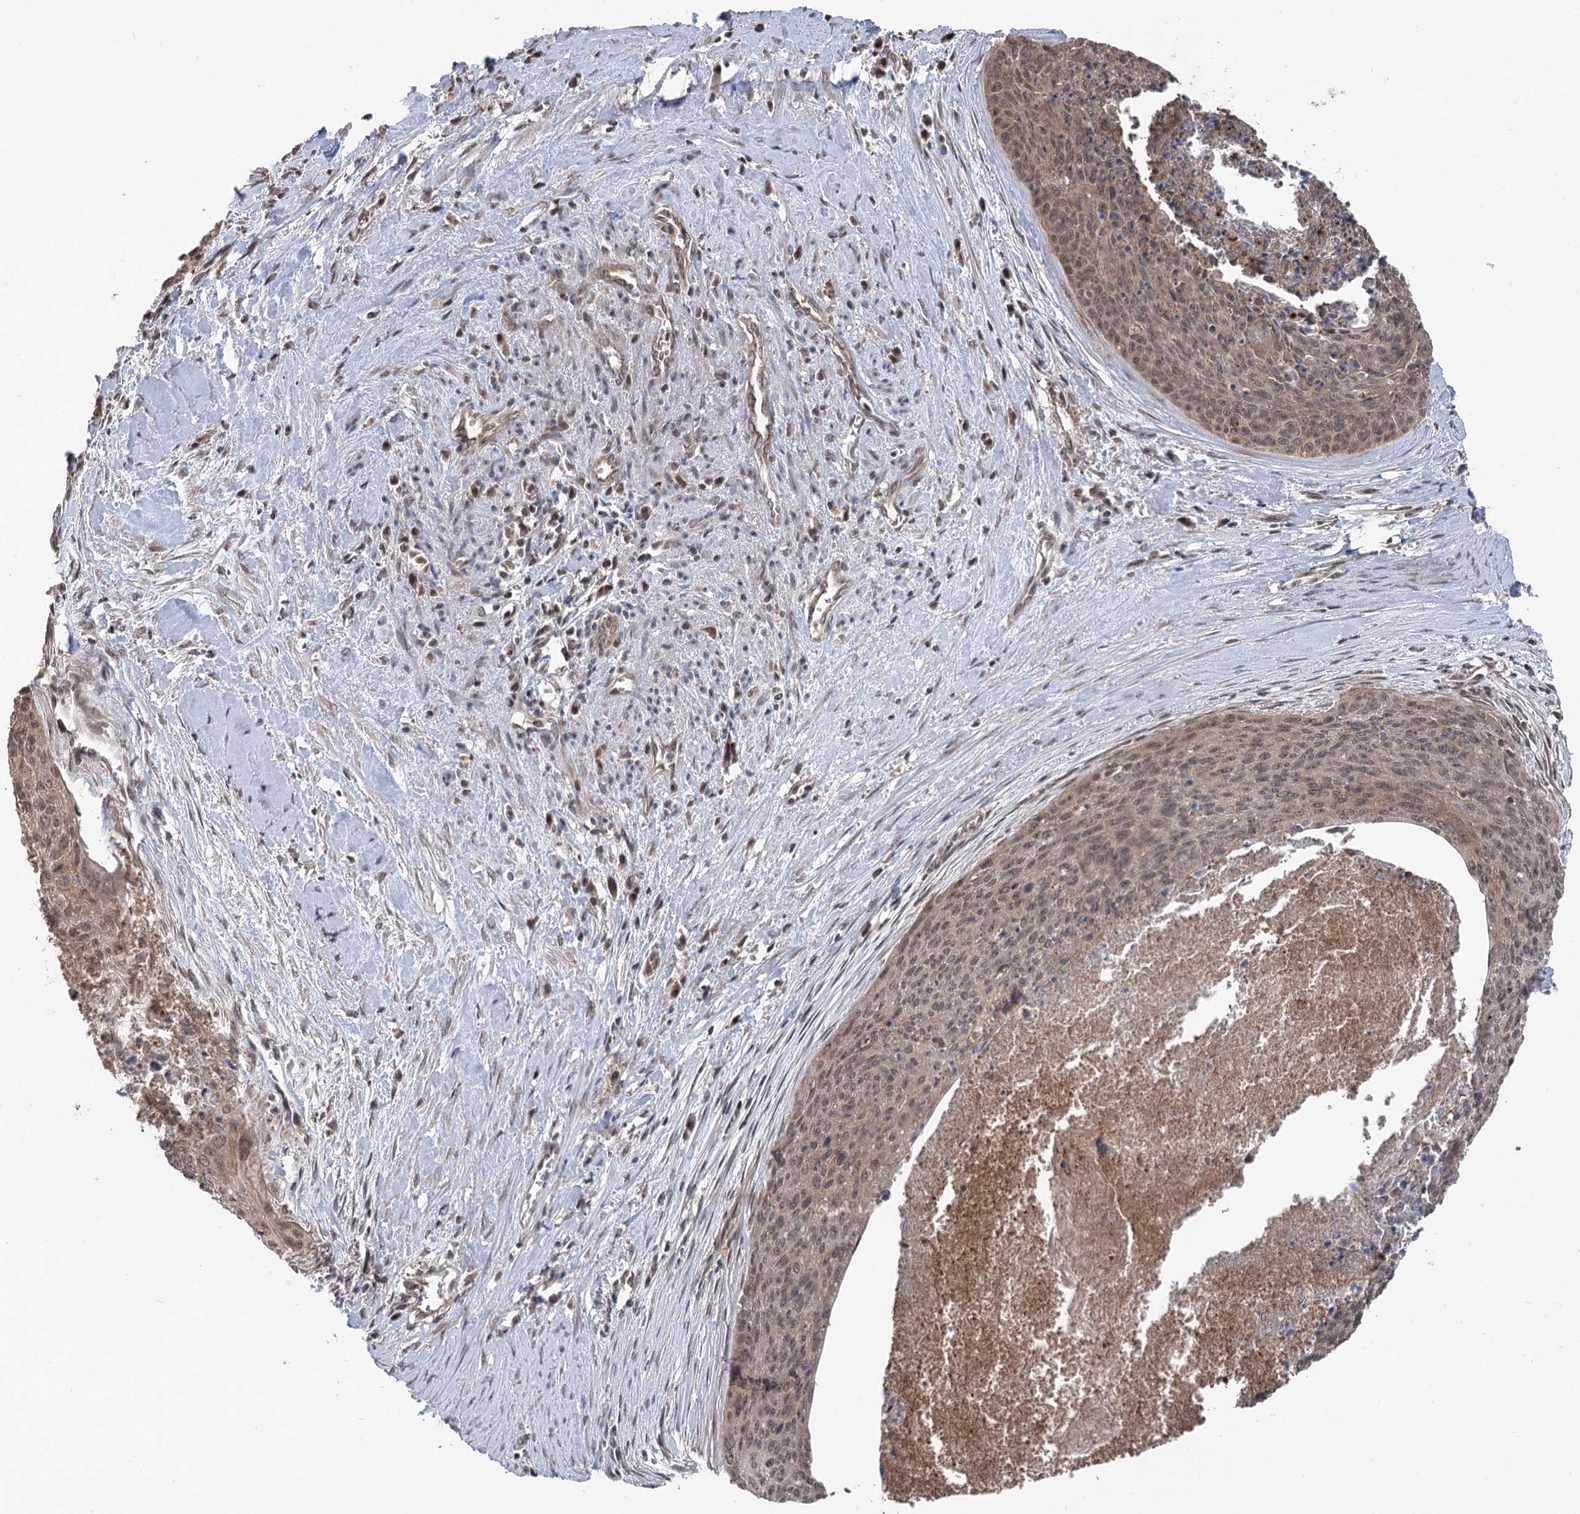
{"staining": {"intensity": "moderate", "quantity": ">75%", "location": "cytoplasmic/membranous,nuclear"}, "tissue": "cervical cancer", "cell_type": "Tumor cells", "image_type": "cancer", "snomed": [{"axis": "morphology", "description": "Squamous cell carcinoma, NOS"}, {"axis": "topography", "description": "Cervix"}], "caption": "Cervical squamous cell carcinoma tissue exhibits moderate cytoplasmic/membranous and nuclear positivity in approximately >75% of tumor cells, visualized by immunohistochemistry.", "gene": "CCSER2", "patient": {"sex": "female", "age": 55}}